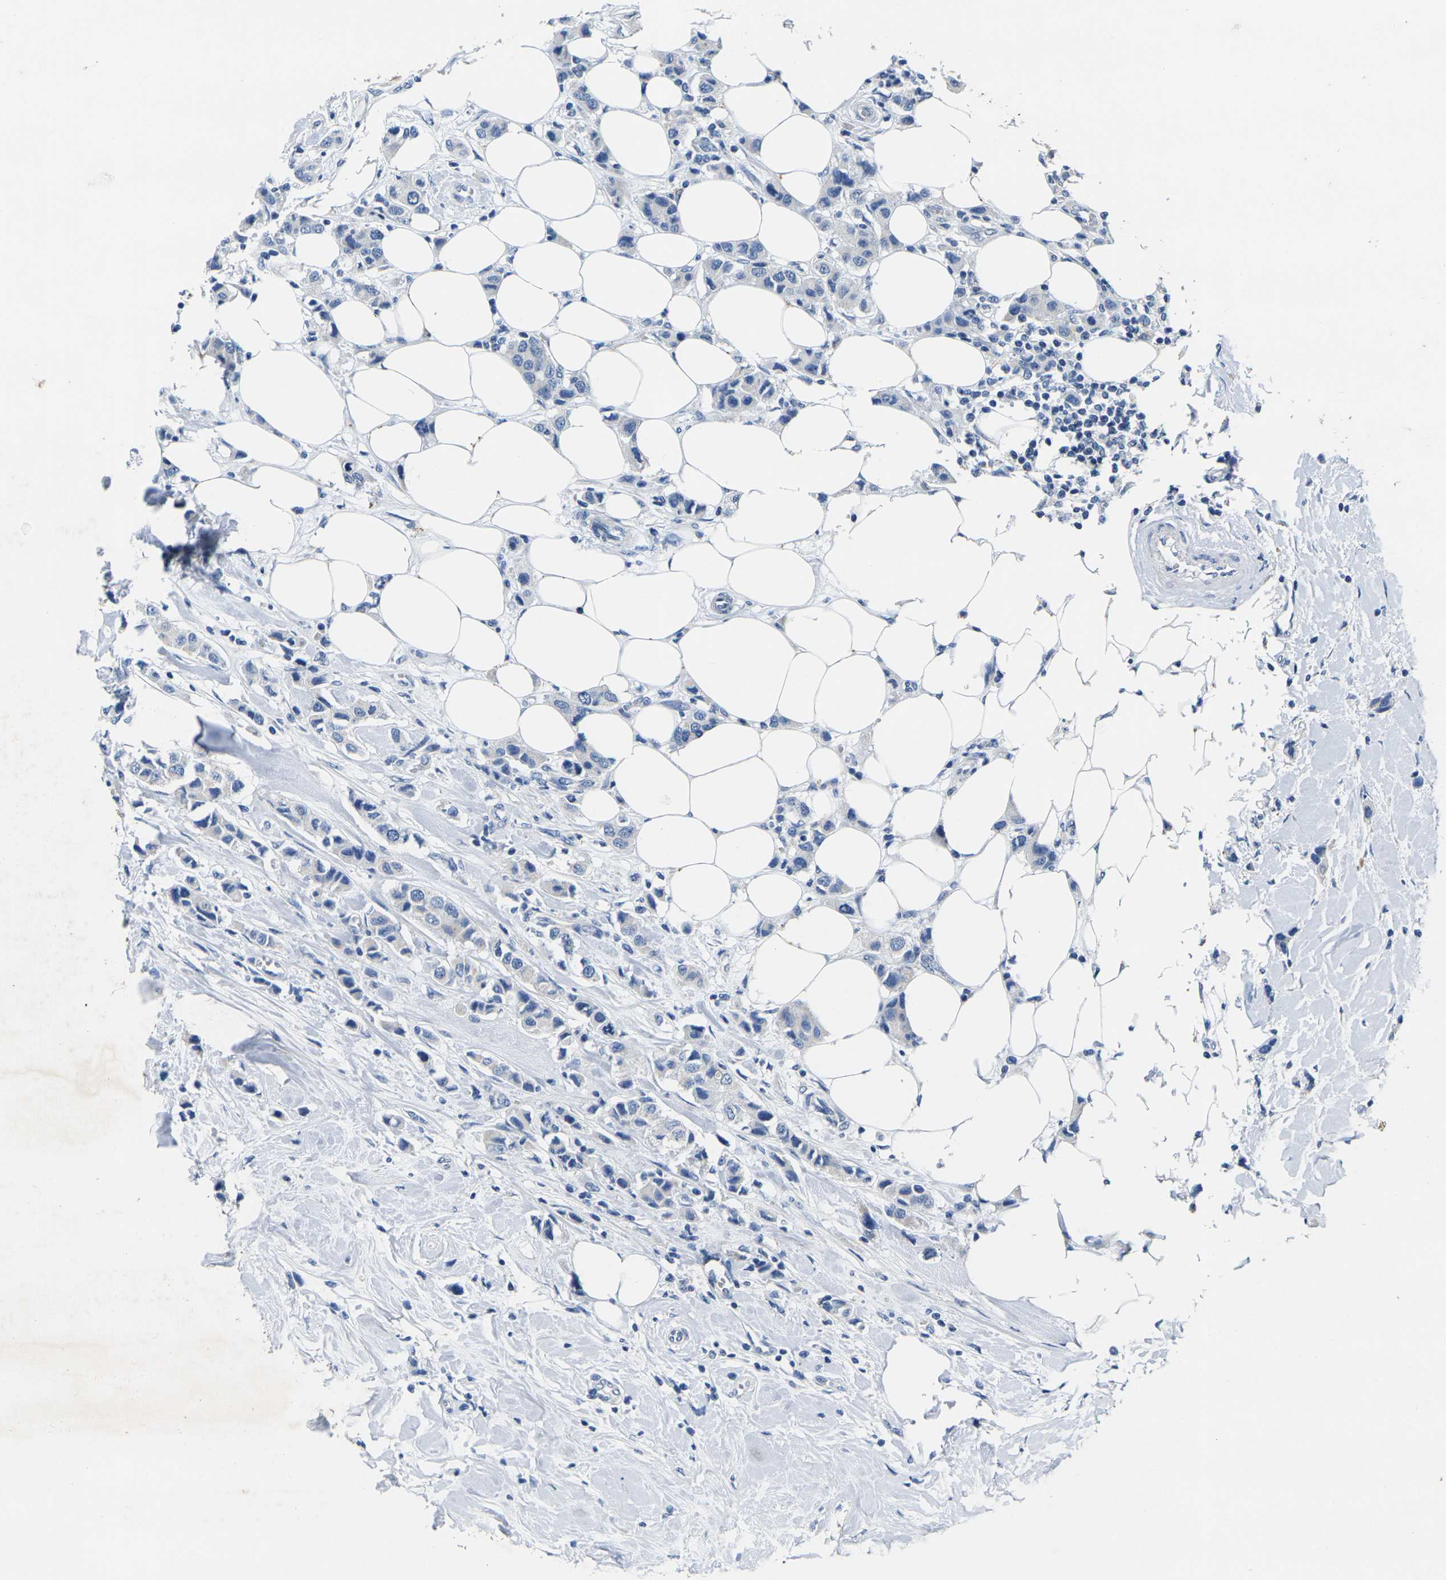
{"staining": {"intensity": "negative", "quantity": "none", "location": "none"}, "tissue": "breast cancer", "cell_type": "Tumor cells", "image_type": "cancer", "snomed": [{"axis": "morphology", "description": "Normal tissue, NOS"}, {"axis": "morphology", "description": "Duct carcinoma"}, {"axis": "topography", "description": "Breast"}], "caption": "Breast cancer (infiltrating ductal carcinoma) was stained to show a protein in brown. There is no significant staining in tumor cells. Nuclei are stained in blue.", "gene": "NOCT", "patient": {"sex": "female", "age": 50}}